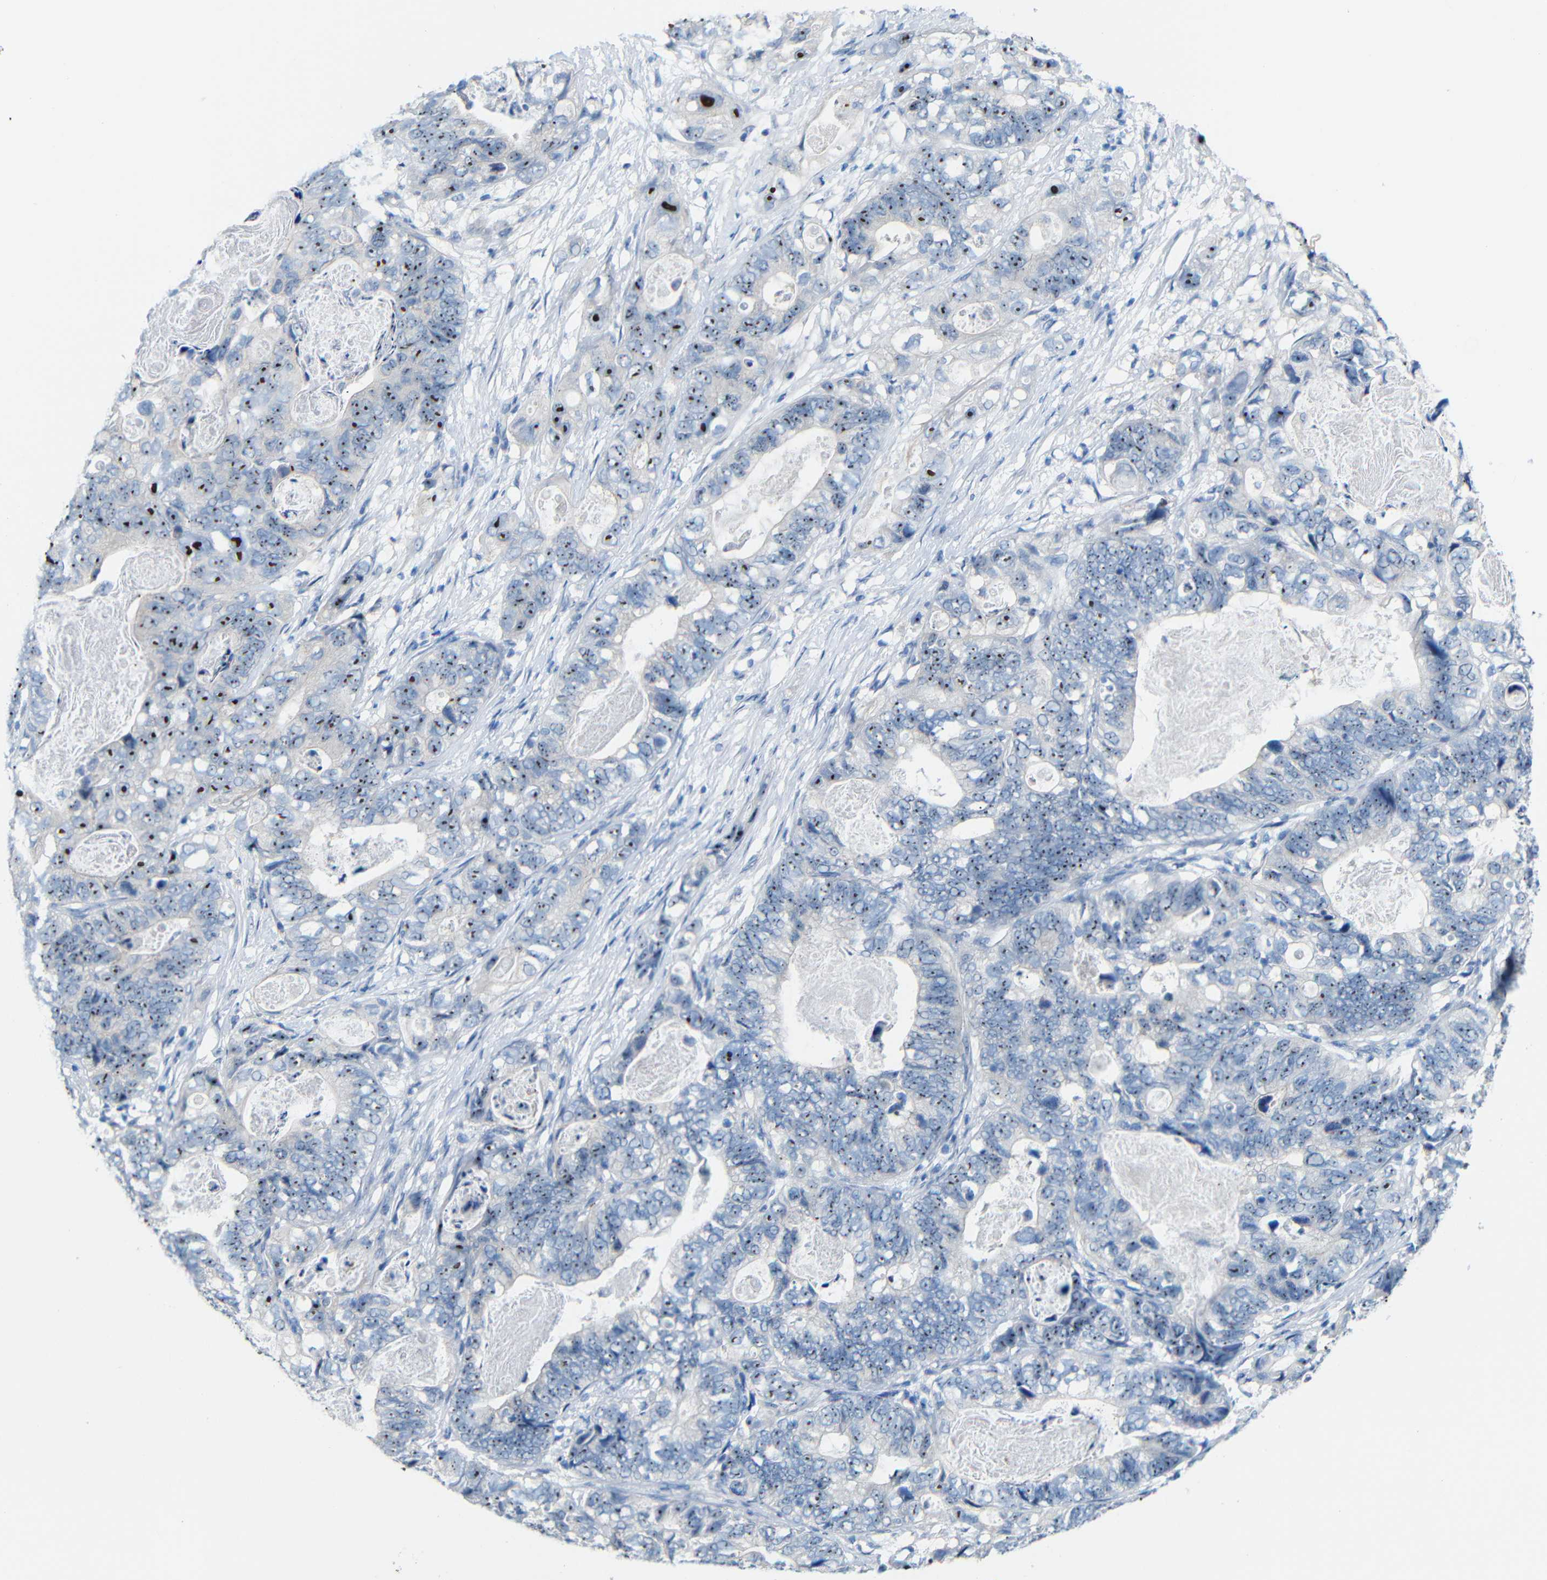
{"staining": {"intensity": "strong", "quantity": ">75%", "location": "nuclear"}, "tissue": "stomach cancer", "cell_type": "Tumor cells", "image_type": "cancer", "snomed": [{"axis": "morphology", "description": "Adenocarcinoma, NOS"}, {"axis": "topography", "description": "Stomach"}], "caption": "This photomicrograph shows IHC staining of human stomach adenocarcinoma, with high strong nuclear staining in about >75% of tumor cells.", "gene": "C1orf210", "patient": {"sex": "female", "age": 89}}